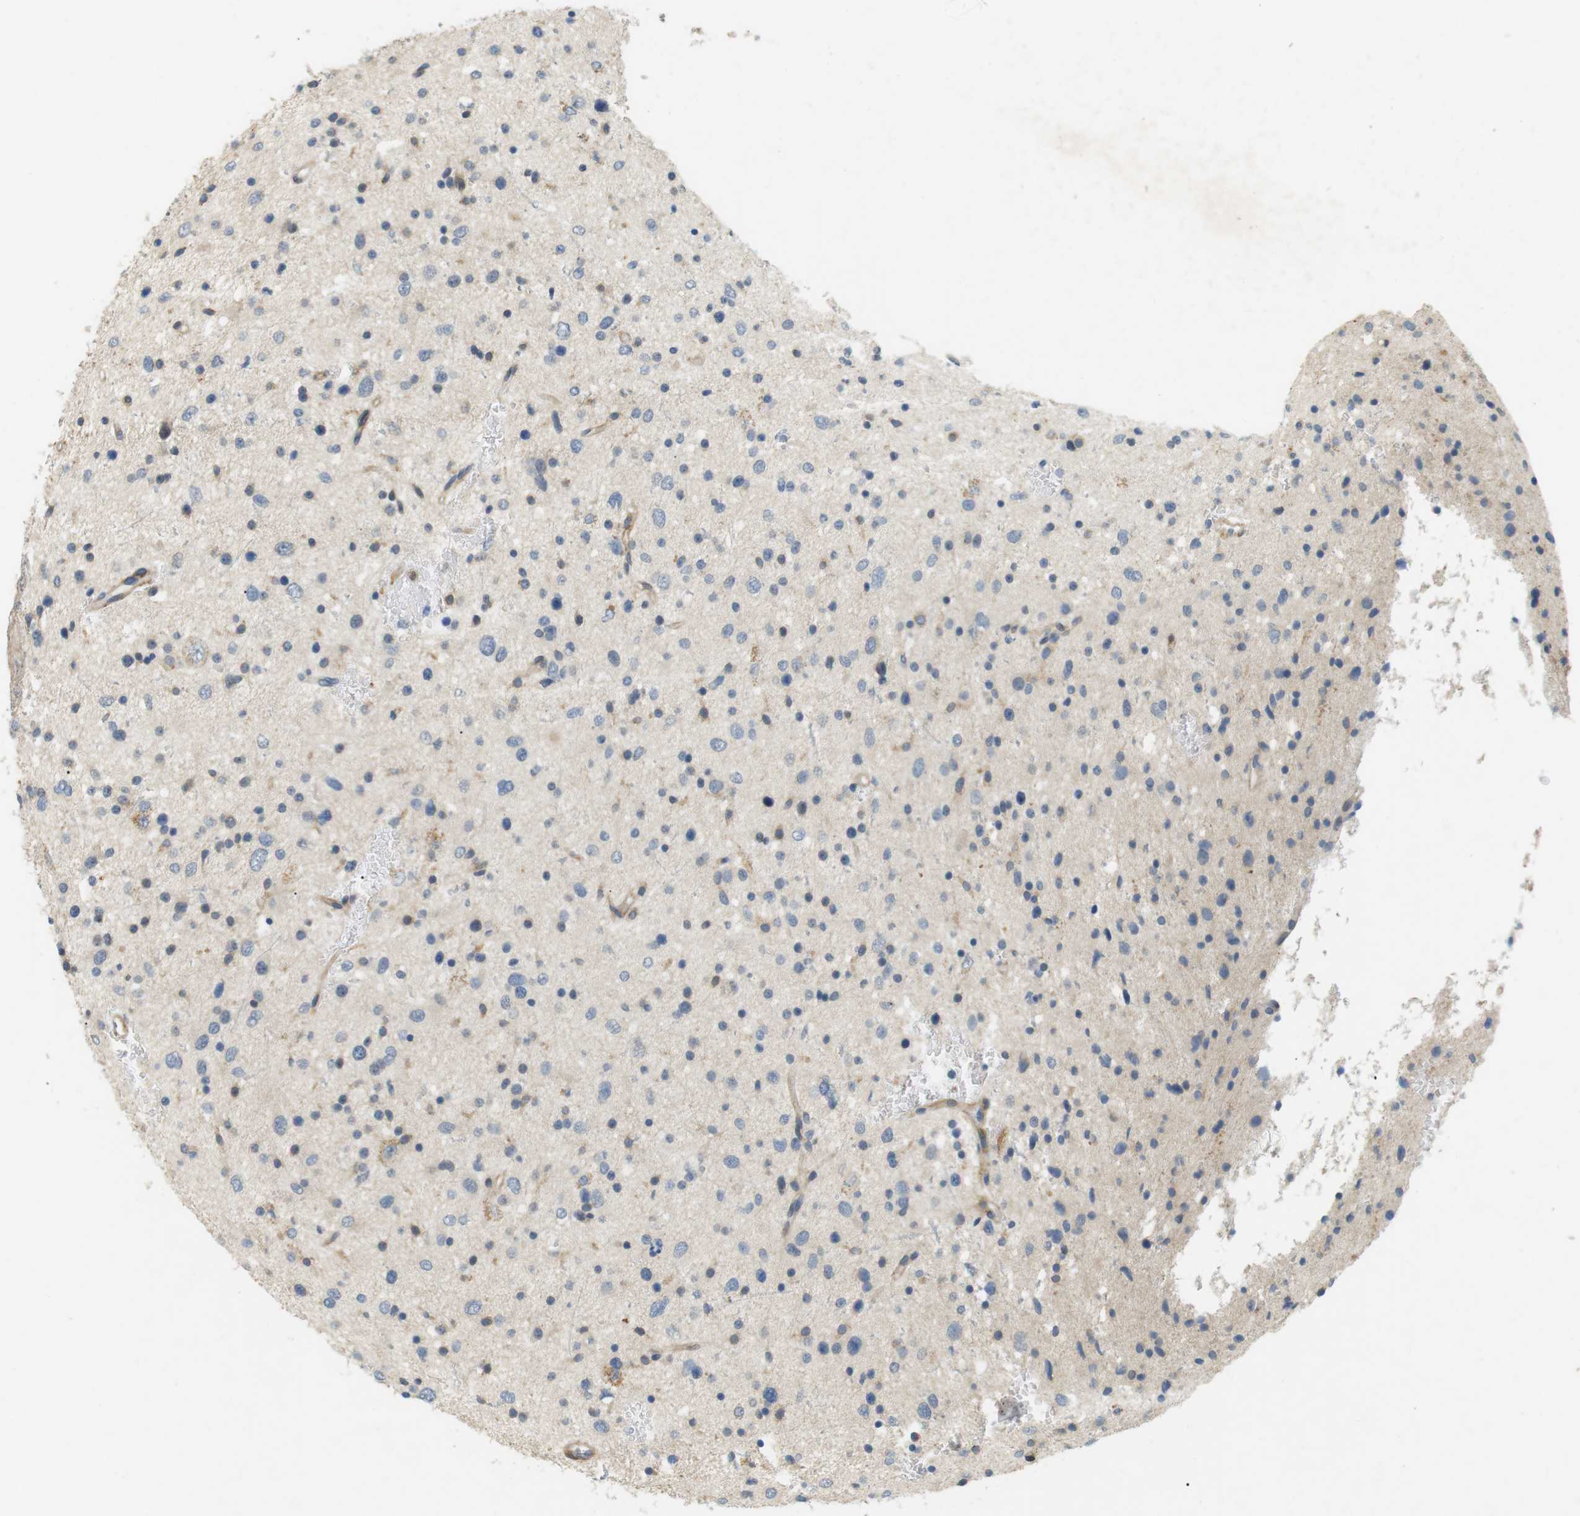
{"staining": {"intensity": "weak", "quantity": "<25%", "location": "cytoplasmic/membranous"}, "tissue": "glioma", "cell_type": "Tumor cells", "image_type": "cancer", "snomed": [{"axis": "morphology", "description": "Glioma, malignant, Low grade"}, {"axis": "topography", "description": "Brain"}], "caption": "Immunohistochemistry micrograph of neoplastic tissue: human malignant low-grade glioma stained with DAB (3,3'-diaminobenzidine) exhibits no significant protein staining in tumor cells. The staining is performed using DAB brown chromogen with nuclei counter-stained in using hematoxylin.", "gene": "P2RY1", "patient": {"sex": "female", "age": 37}}